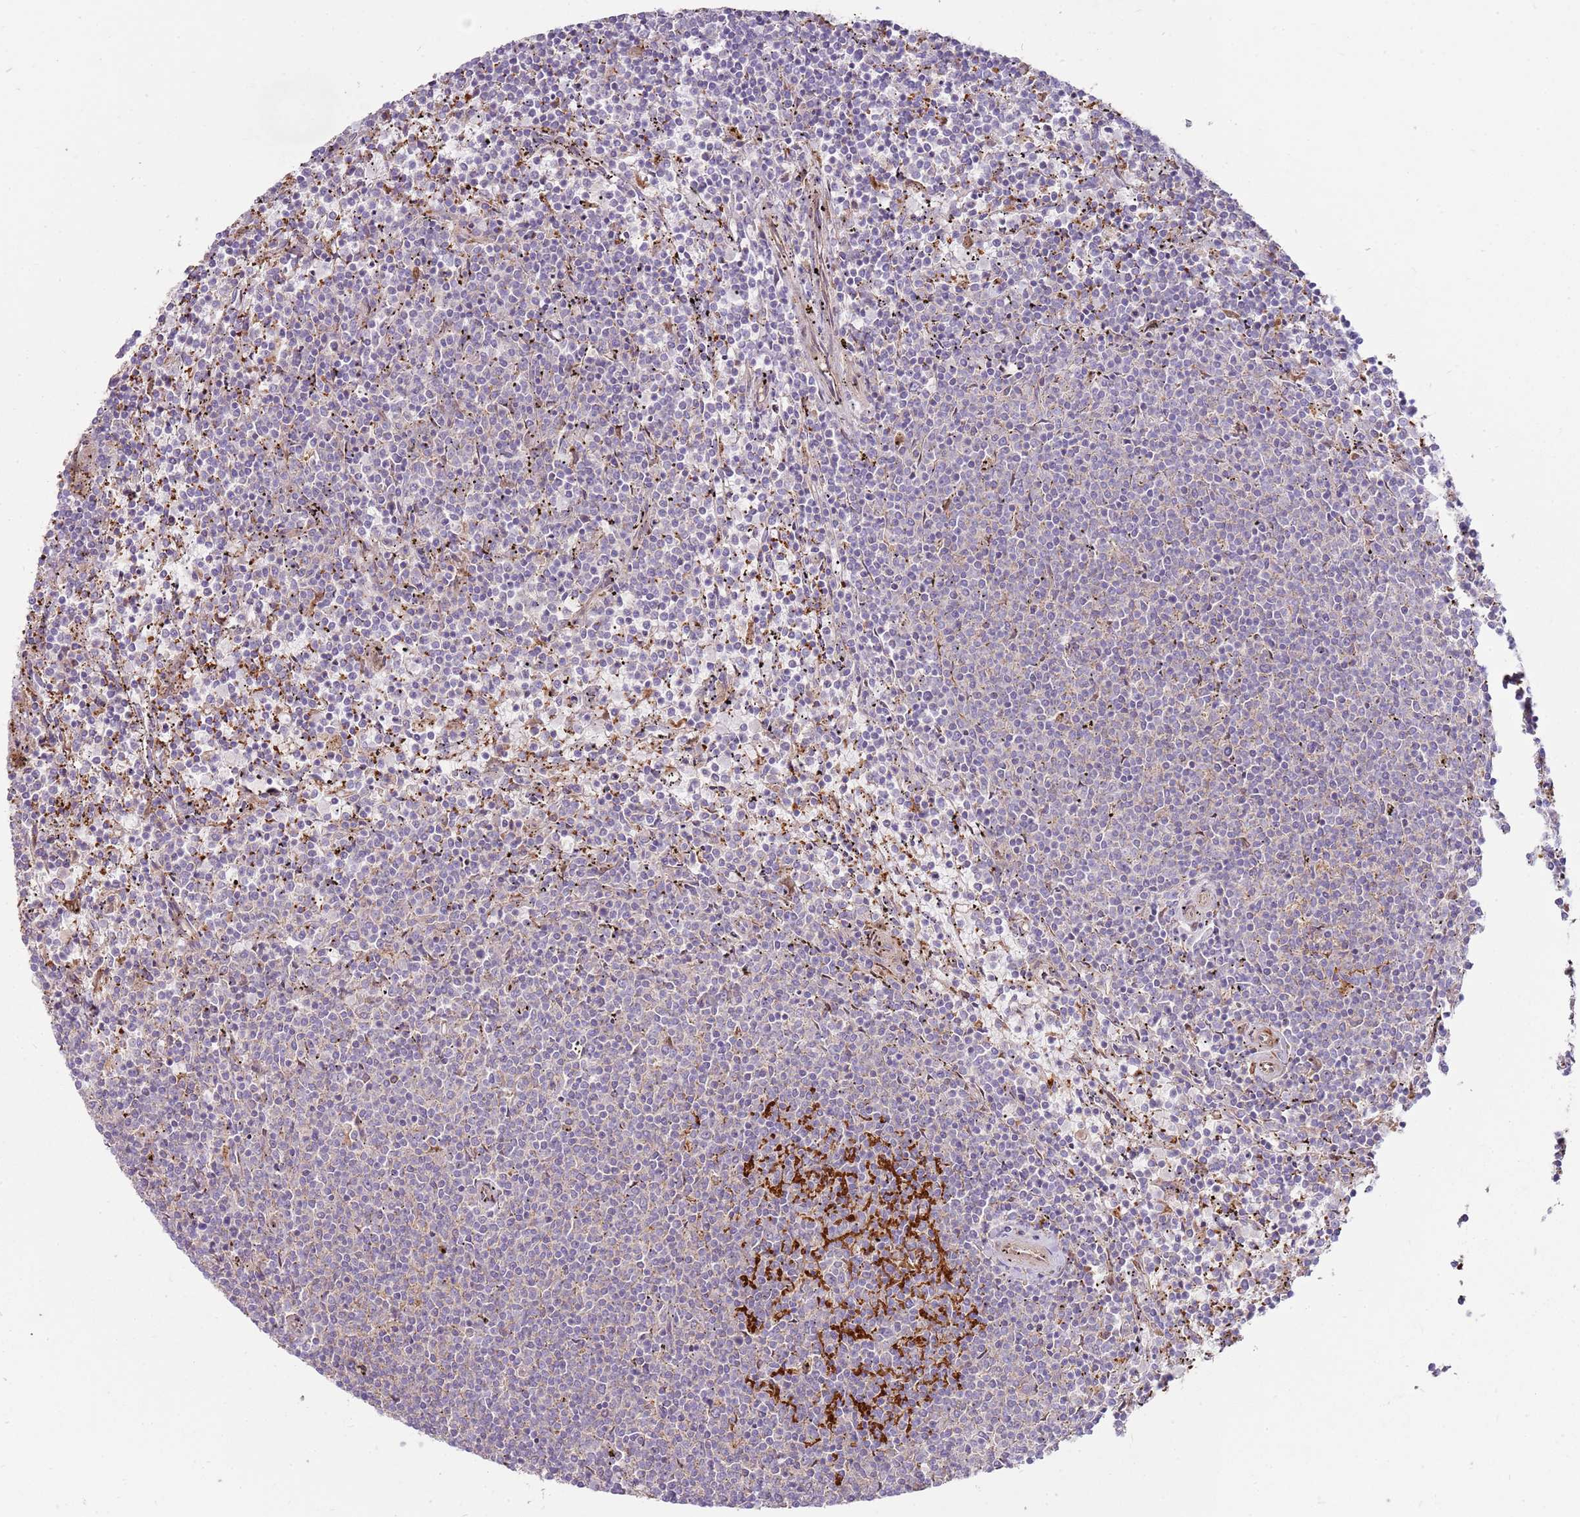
{"staining": {"intensity": "negative", "quantity": "none", "location": "none"}, "tissue": "lymphoma", "cell_type": "Tumor cells", "image_type": "cancer", "snomed": [{"axis": "morphology", "description": "Malignant lymphoma, non-Hodgkin's type, Low grade"}, {"axis": "topography", "description": "Spleen"}], "caption": "IHC micrograph of neoplastic tissue: human lymphoma stained with DAB exhibits no significant protein staining in tumor cells. (DAB (3,3'-diaminobenzidine) IHC, high magnification).", "gene": "EMC1", "patient": {"sex": "female", "age": 50}}